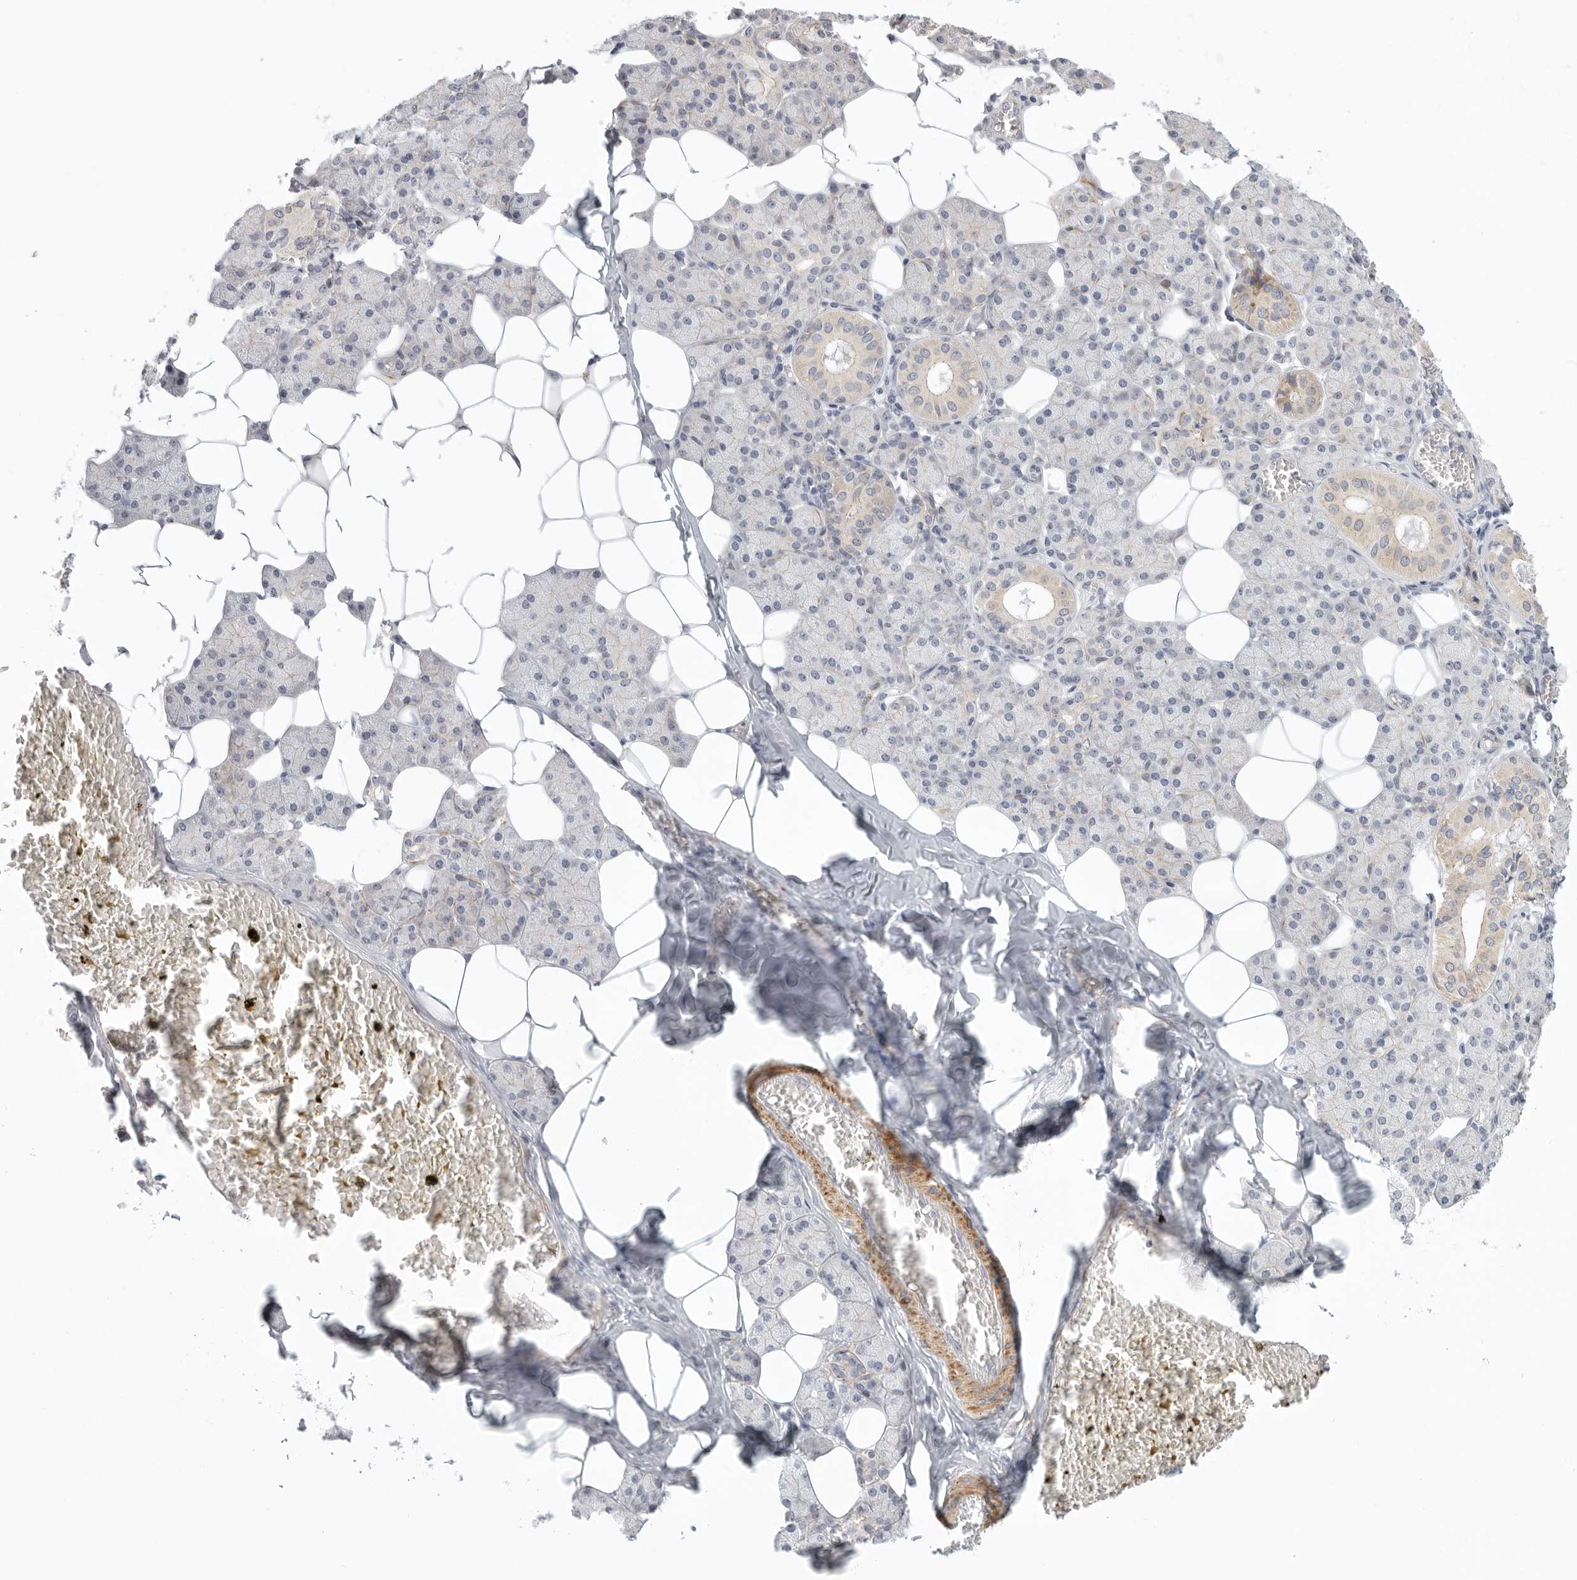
{"staining": {"intensity": "moderate", "quantity": "<25%", "location": "cytoplasmic/membranous"}, "tissue": "salivary gland", "cell_type": "Glandular cells", "image_type": "normal", "snomed": [{"axis": "morphology", "description": "Normal tissue, NOS"}, {"axis": "topography", "description": "Salivary gland"}], "caption": "Approximately <25% of glandular cells in normal human salivary gland reveal moderate cytoplasmic/membranous protein staining as visualized by brown immunohistochemical staining.", "gene": "STAB2", "patient": {"sex": "female", "age": 33}}